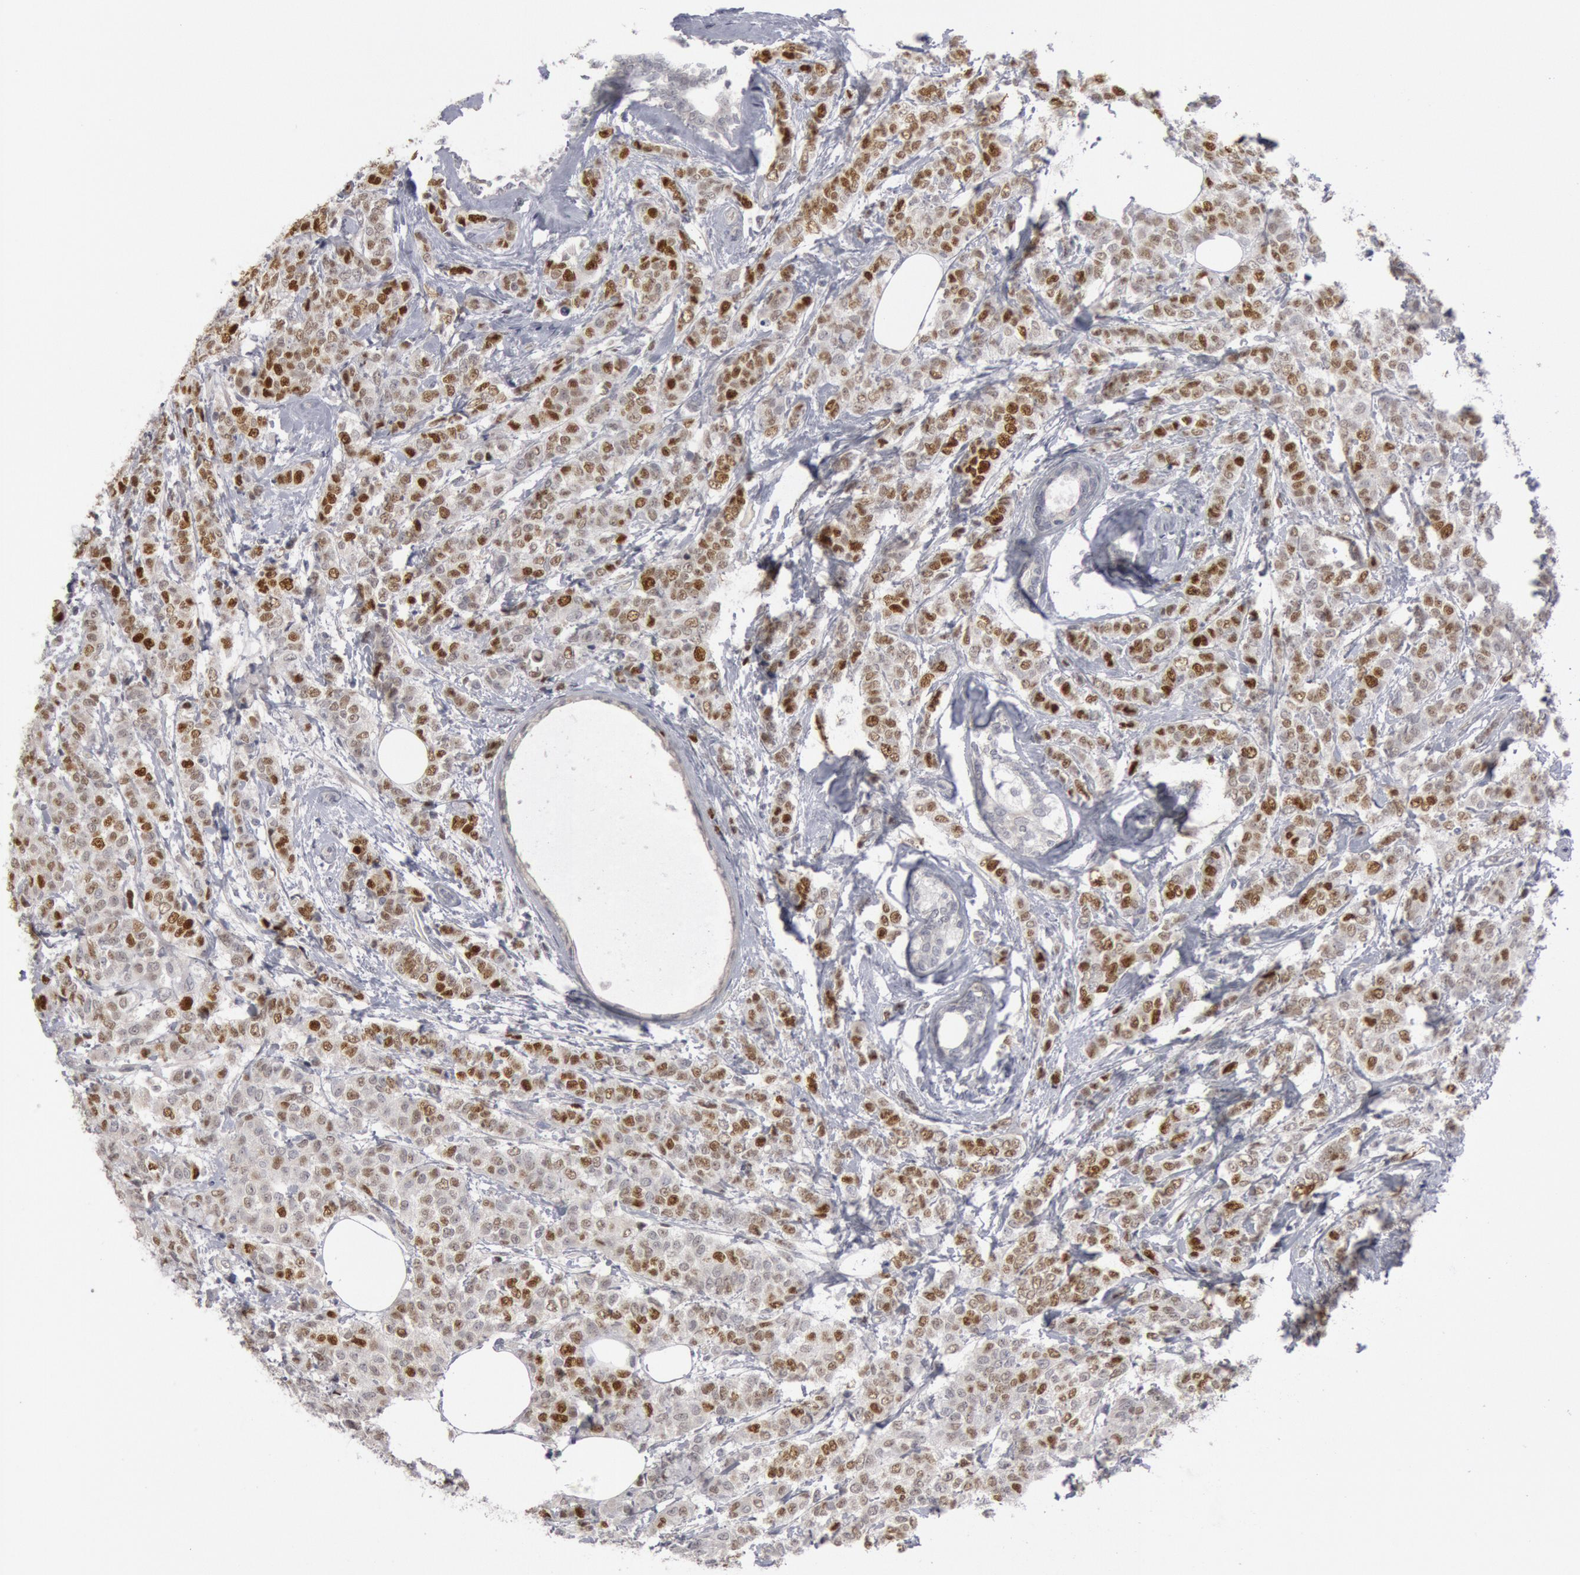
{"staining": {"intensity": "moderate", "quantity": "25%-75%", "location": "nuclear"}, "tissue": "breast cancer", "cell_type": "Tumor cells", "image_type": "cancer", "snomed": [{"axis": "morphology", "description": "Lobular carcinoma"}, {"axis": "topography", "description": "Breast"}], "caption": "Immunohistochemistry of breast cancer demonstrates medium levels of moderate nuclear positivity in about 25%-75% of tumor cells.", "gene": "WDHD1", "patient": {"sex": "female", "age": 60}}